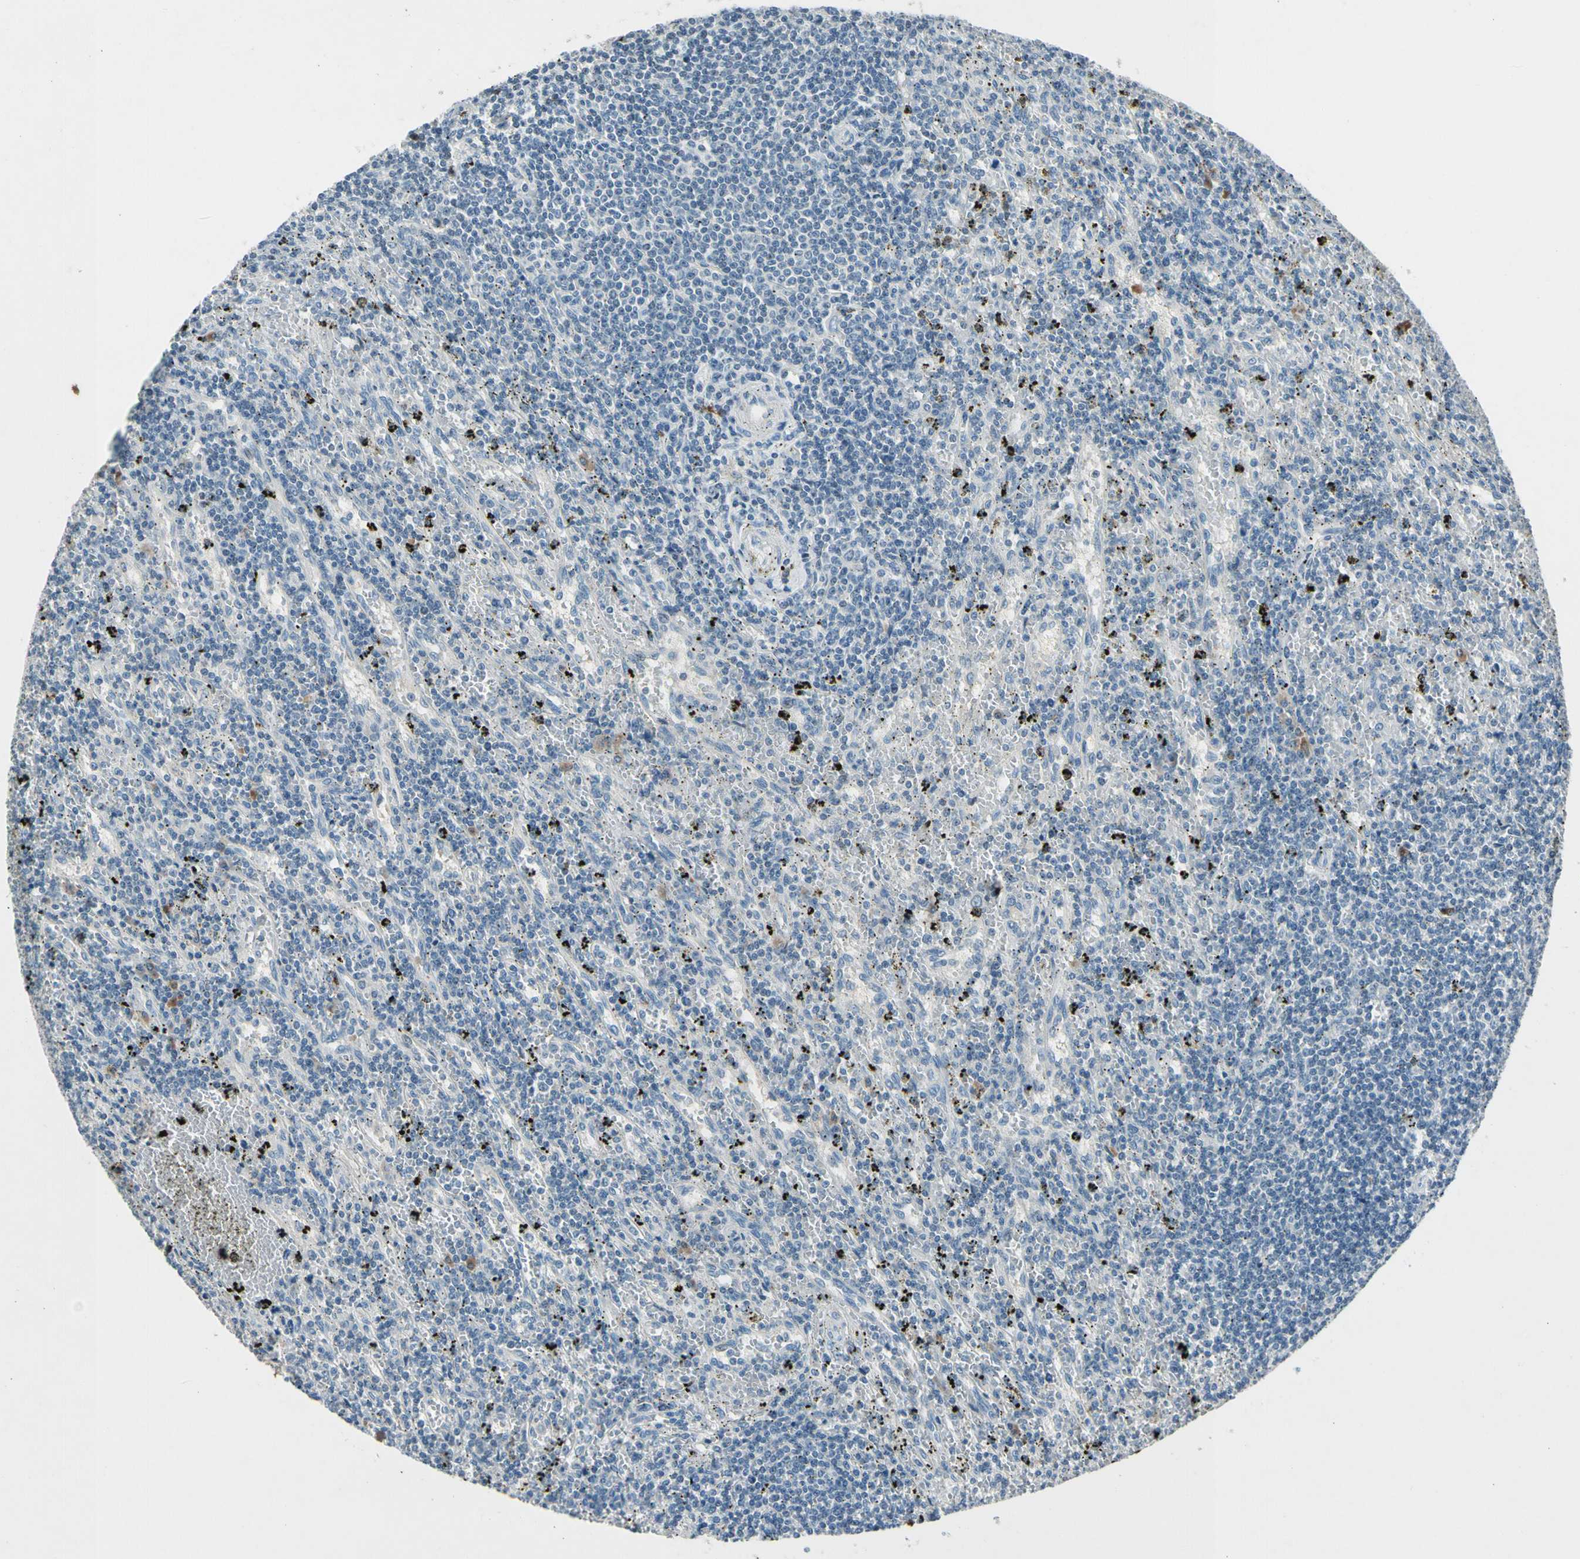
{"staining": {"intensity": "negative", "quantity": "none", "location": "none"}, "tissue": "lymphoma", "cell_type": "Tumor cells", "image_type": "cancer", "snomed": [{"axis": "morphology", "description": "Malignant lymphoma, non-Hodgkin's type, Low grade"}, {"axis": "topography", "description": "Spleen"}], "caption": "A histopathology image of low-grade malignant lymphoma, non-Hodgkin's type stained for a protein reveals no brown staining in tumor cells. (Stains: DAB immunohistochemistry with hematoxylin counter stain, Microscopy: brightfield microscopy at high magnification).", "gene": "PDPN", "patient": {"sex": "male", "age": 76}}